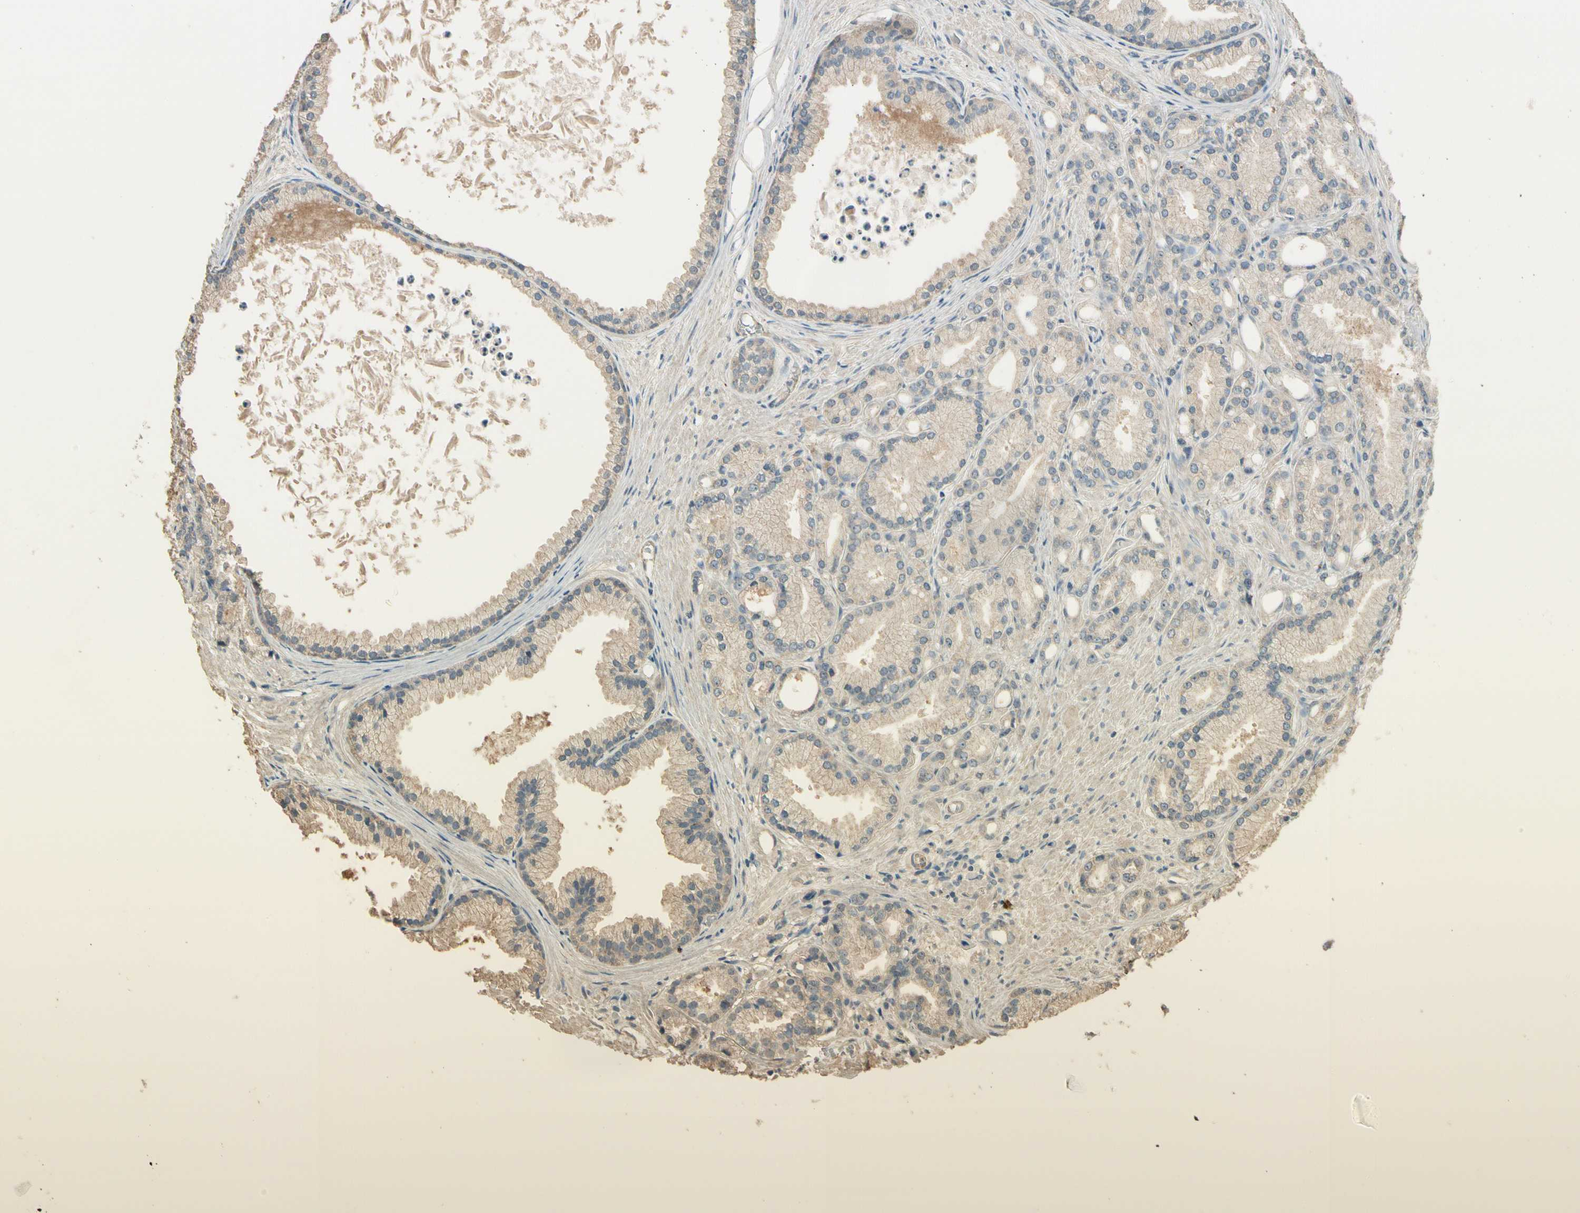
{"staining": {"intensity": "weak", "quantity": ">75%", "location": "cytoplasmic/membranous"}, "tissue": "prostate cancer", "cell_type": "Tumor cells", "image_type": "cancer", "snomed": [{"axis": "morphology", "description": "Adenocarcinoma, Low grade"}, {"axis": "topography", "description": "Prostate"}], "caption": "A brown stain shows weak cytoplasmic/membranous expression of a protein in human prostate cancer tumor cells.", "gene": "CDH6", "patient": {"sex": "male", "age": 72}}